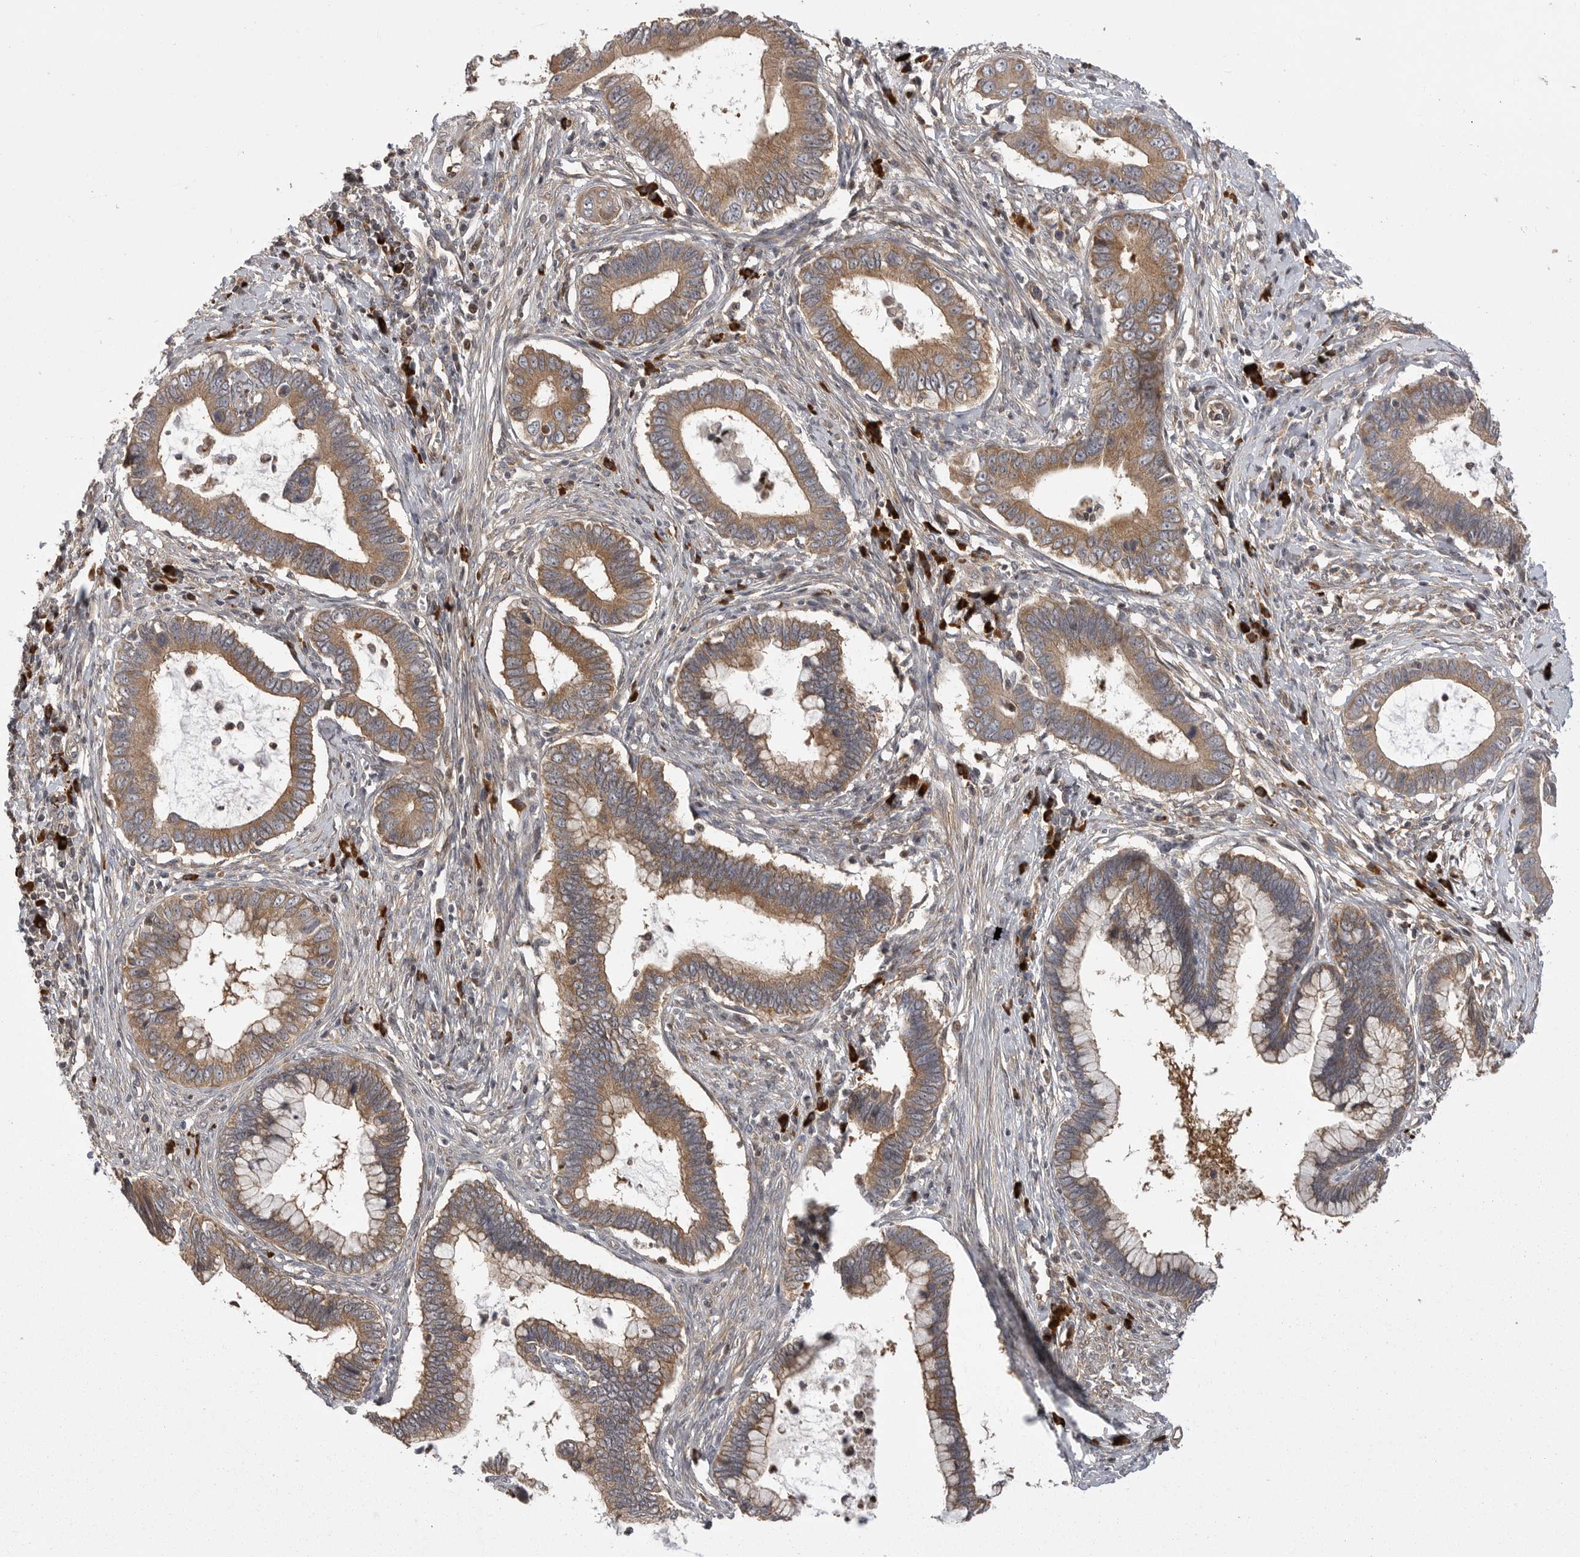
{"staining": {"intensity": "moderate", "quantity": ">75%", "location": "cytoplasmic/membranous"}, "tissue": "cervical cancer", "cell_type": "Tumor cells", "image_type": "cancer", "snomed": [{"axis": "morphology", "description": "Adenocarcinoma, NOS"}, {"axis": "topography", "description": "Cervix"}], "caption": "Adenocarcinoma (cervical) stained for a protein (brown) displays moderate cytoplasmic/membranous positive positivity in about >75% of tumor cells.", "gene": "OXR1", "patient": {"sex": "female", "age": 44}}